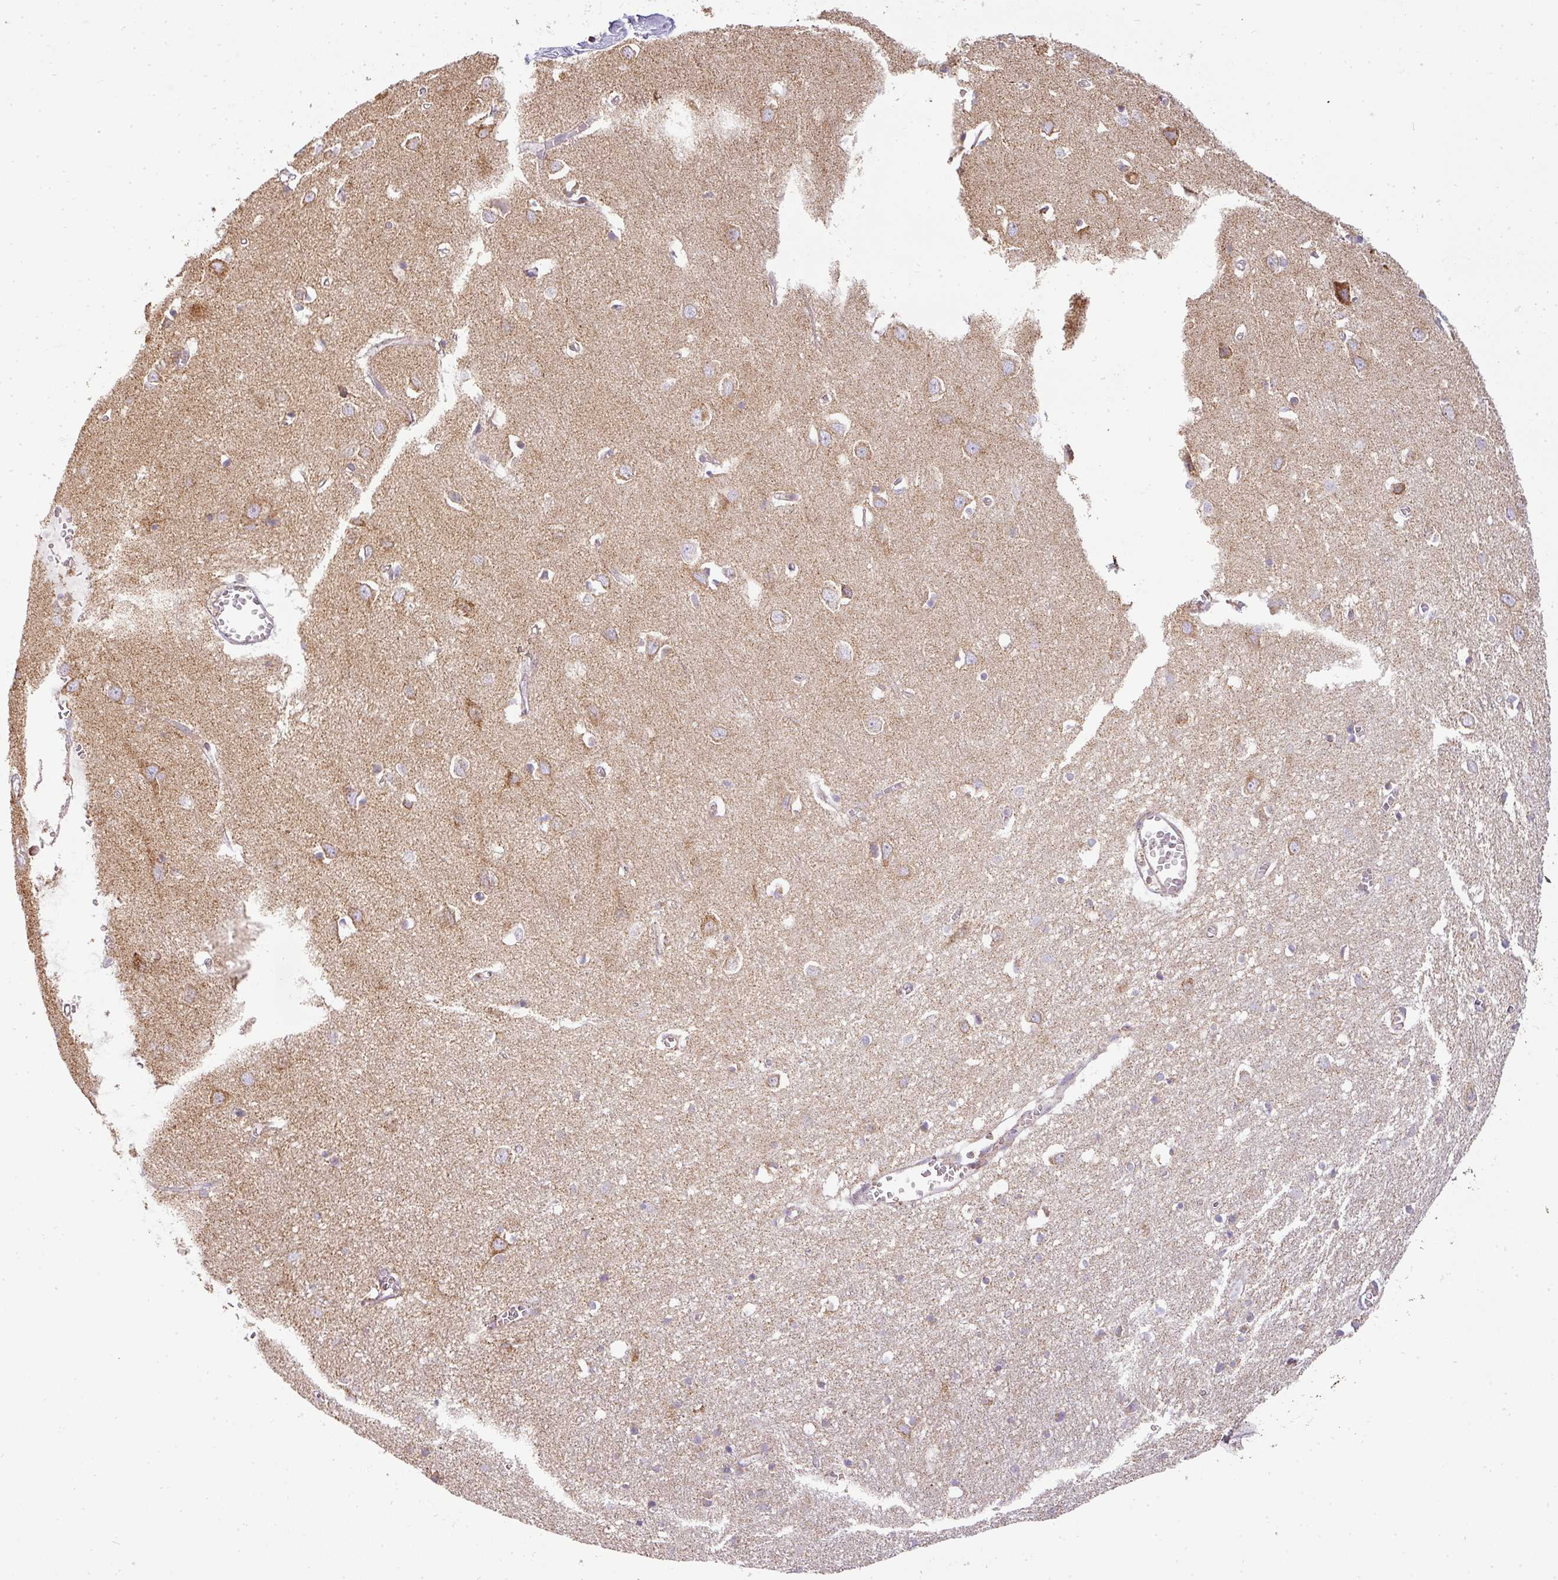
{"staining": {"intensity": "weak", "quantity": ">75%", "location": "cytoplasmic/membranous"}, "tissue": "cerebral cortex", "cell_type": "Endothelial cells", "image_type": "normal", "snomed": [{"axis": "morphology", "description": "Normal tissue, NOS"}, {"axis": "topography", "description": "Cerebral cortex"}], "caption": "DAB (3,3'-diaminobenzidine) immunohistochemical staining of benign human cerebral cortex shows weak cytoplasmic/membranous protein positivity in about >75% of endothelial cells. (IHC, brightfield microscopy, high magnification).", "gene": "ZNF211", "patient": {"sex": "female", "age": 64}}